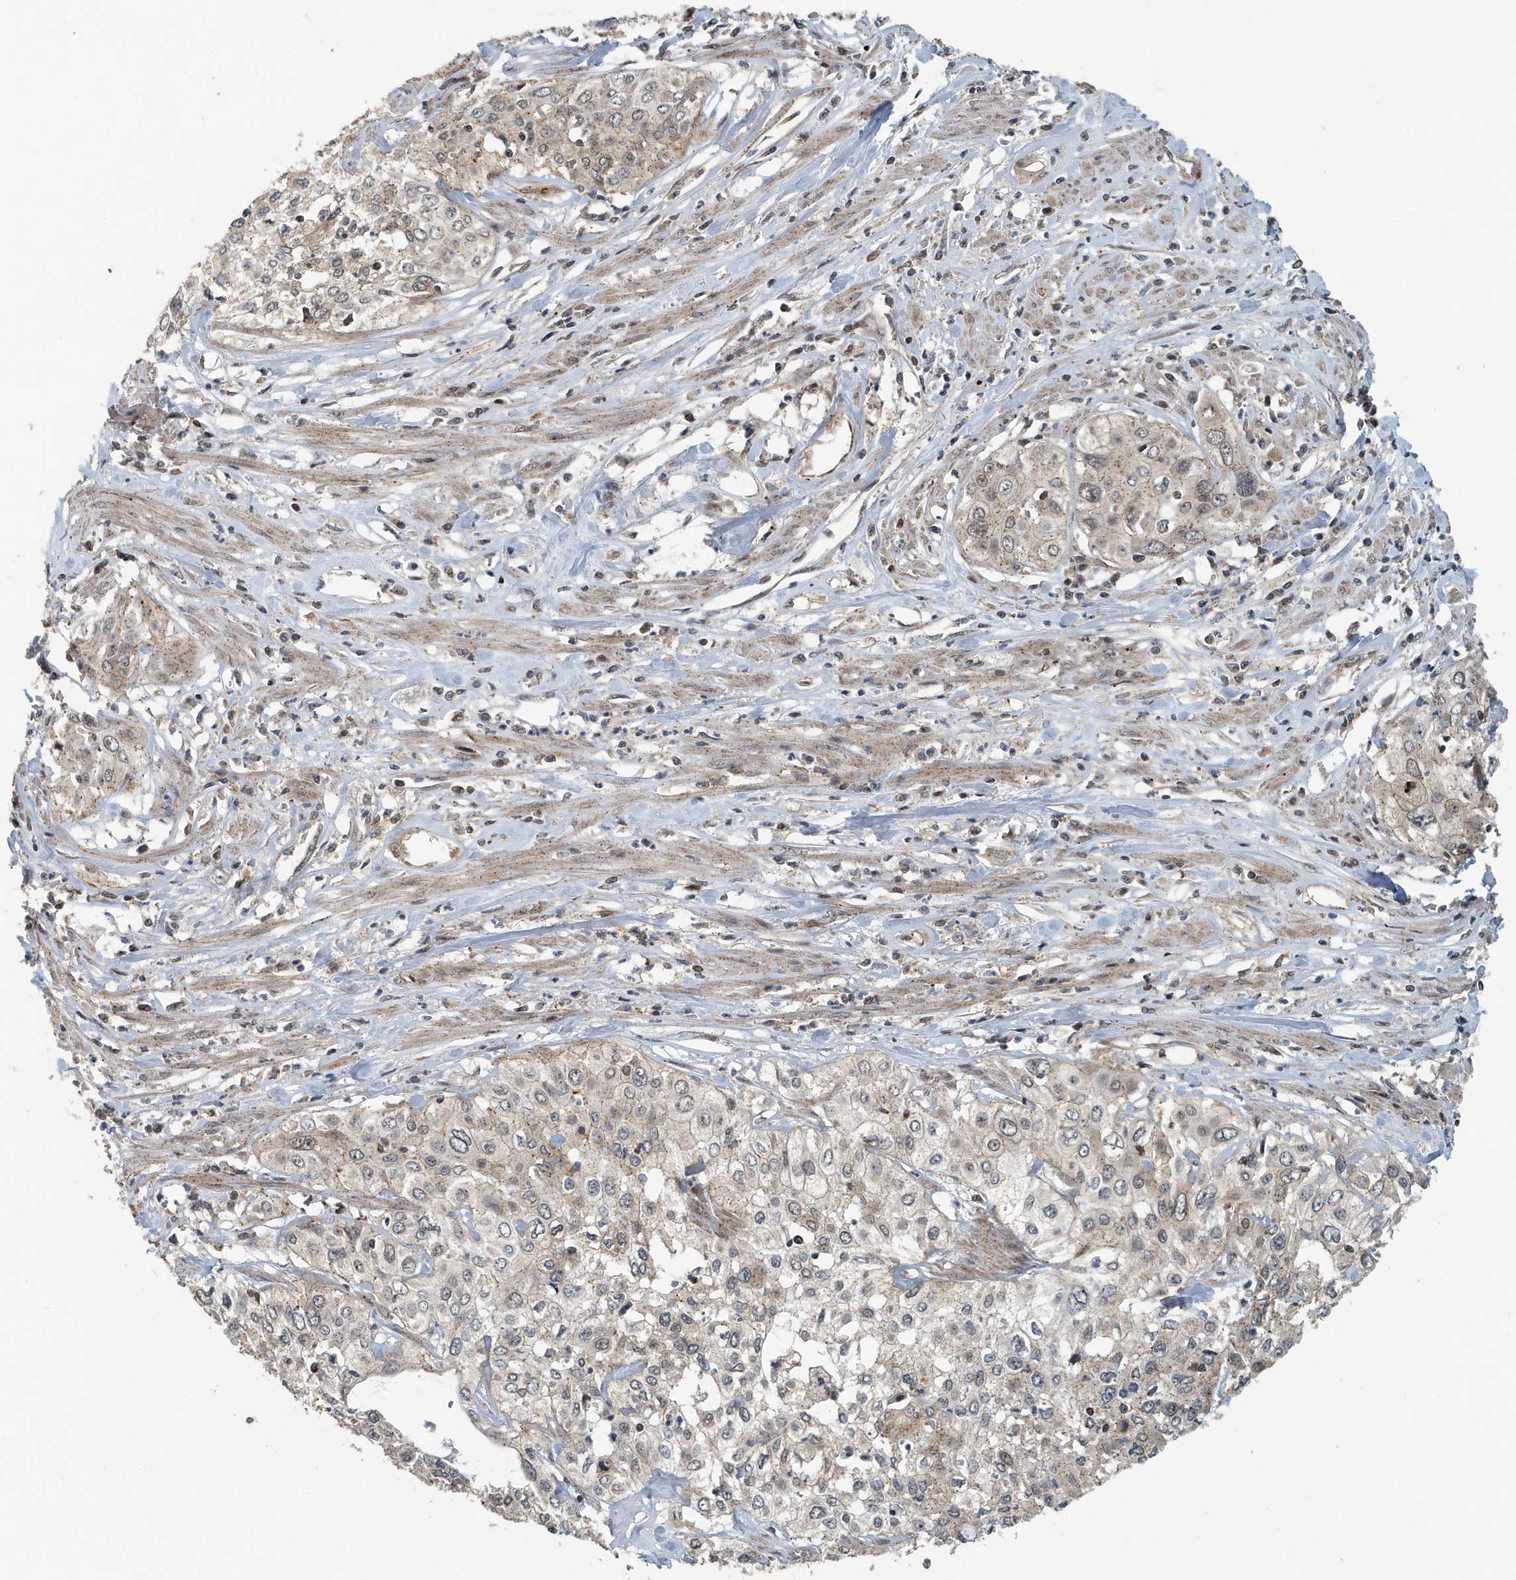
{"staining": {"intensity": "weak", "quantity": "<25%", "location": "cytoplasmic/membranous"}, "tissue": "cervical cancer", "cell_type": "Tumor cells", "image_type": "cancer", "snomed": [{"axis": "morphology", "description": "Squamous cell carcinoma, NOS"}, {"axis": "topography", "description": "Cervix"}], "caption": "IHC image of neoplastic tissue: human cervical cancer stained with DAB (3,3'-diaminobenzidine) displays no significant protein staining in tumor cells. (Stains: DAB IHC with hematoxylin counter stain, Microscopy: brightfield microscopy at high magnification).", "gene": "KIF15", "patient": {"sex": "female", "age": 31}}